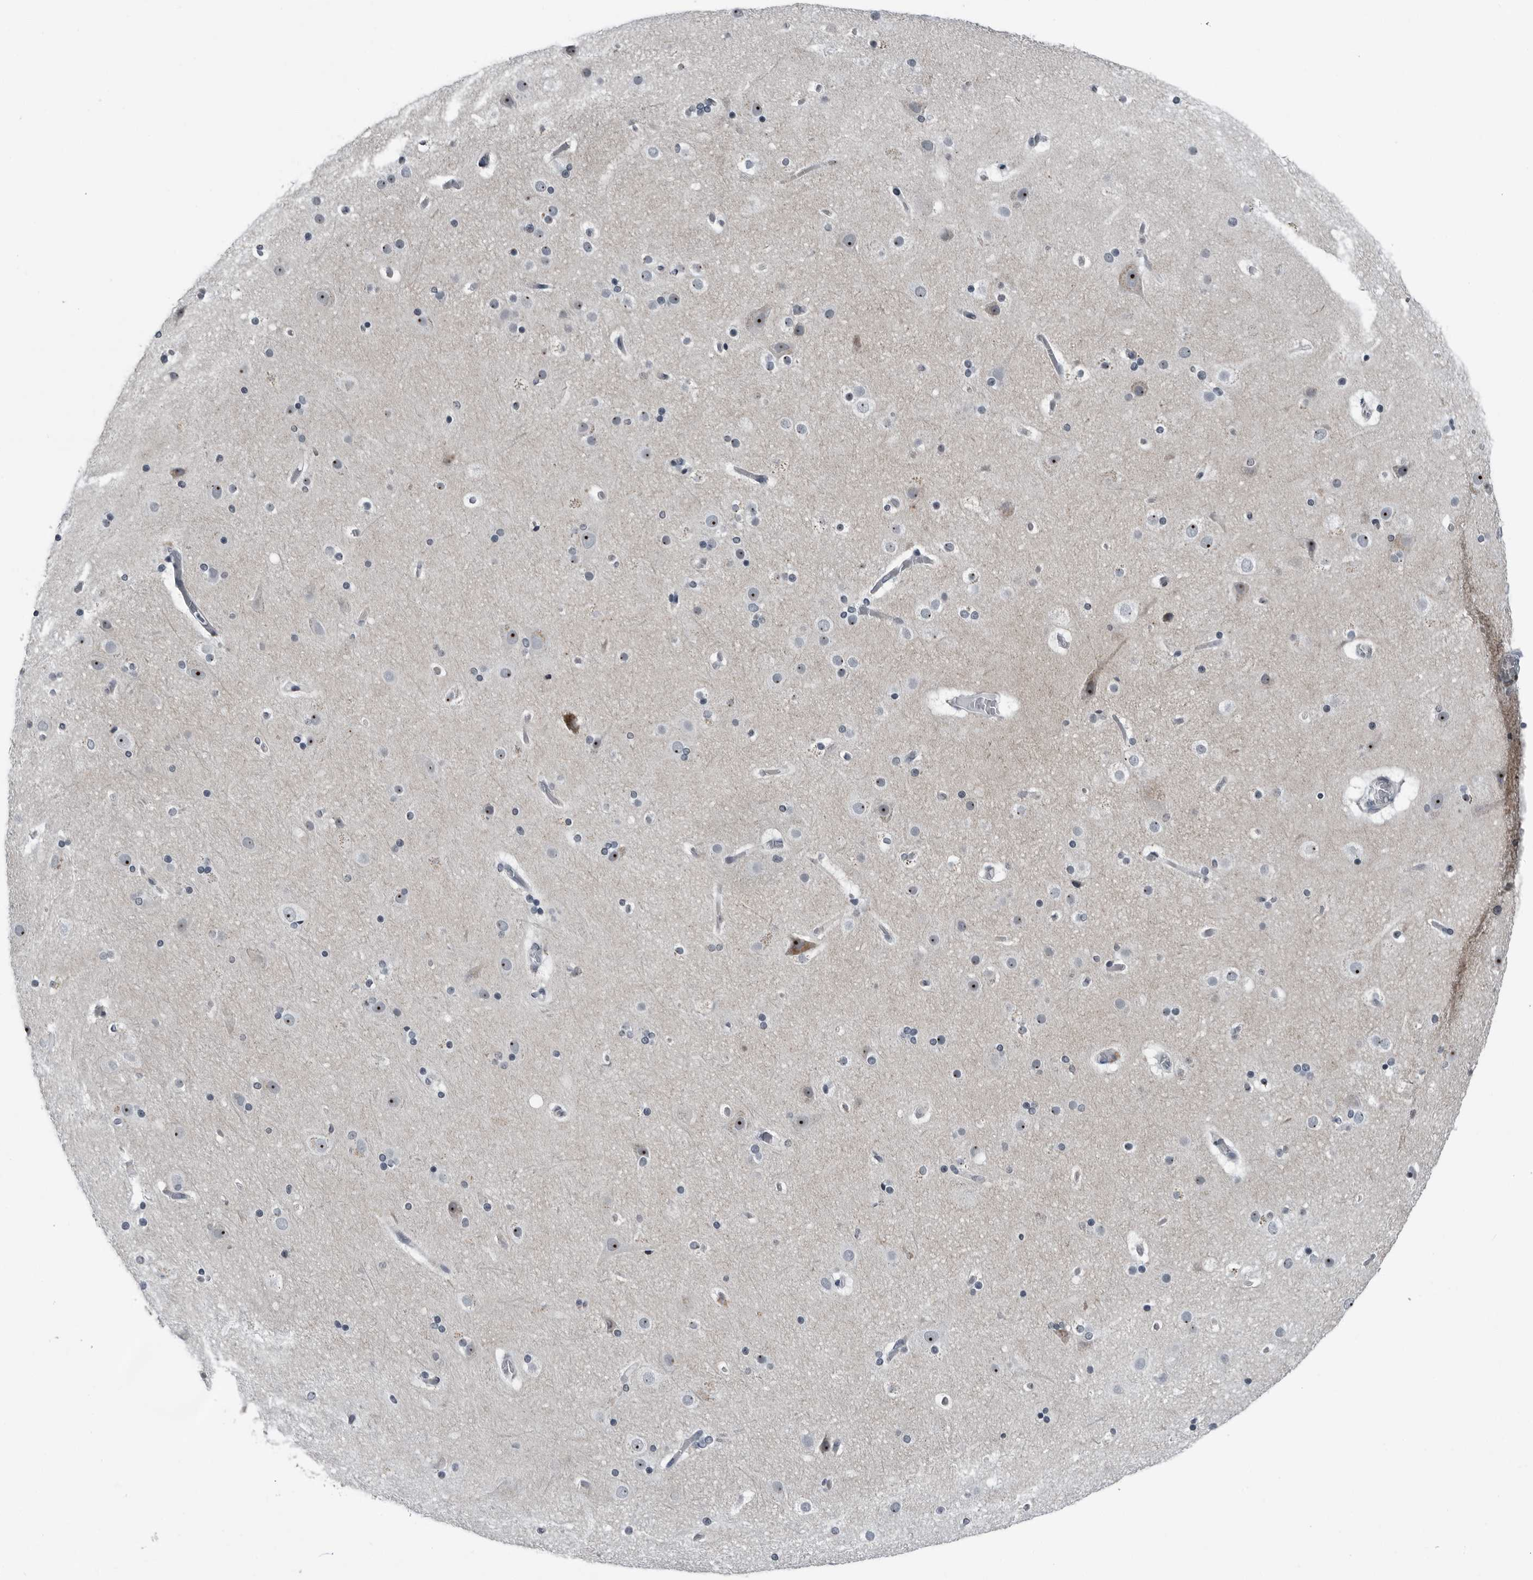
{"staining": {"intensity": "moderate", "quantity": "<25%", "location": "cytoplasmic/membranous"}, "tissue": "cerebral cortex", "cell_type": "Endothelial cells", "image_type": "normal", "snomed": [{"axis": "morphology", "description": "Normal tissue, NOS"}, {"axis": "topography", "description": "Cerebral cortex"}], "caption": "Immunohistochemistry (IHC) histopathology image of benign cerebral cortex stained for a protein (brown), which demonstrates low levels of moderate cytoplasmic/membranous positivity in about <25% of endothelial cells.", "gene": "PDCD11", "patient": {"sex": "male", "age": 57}}